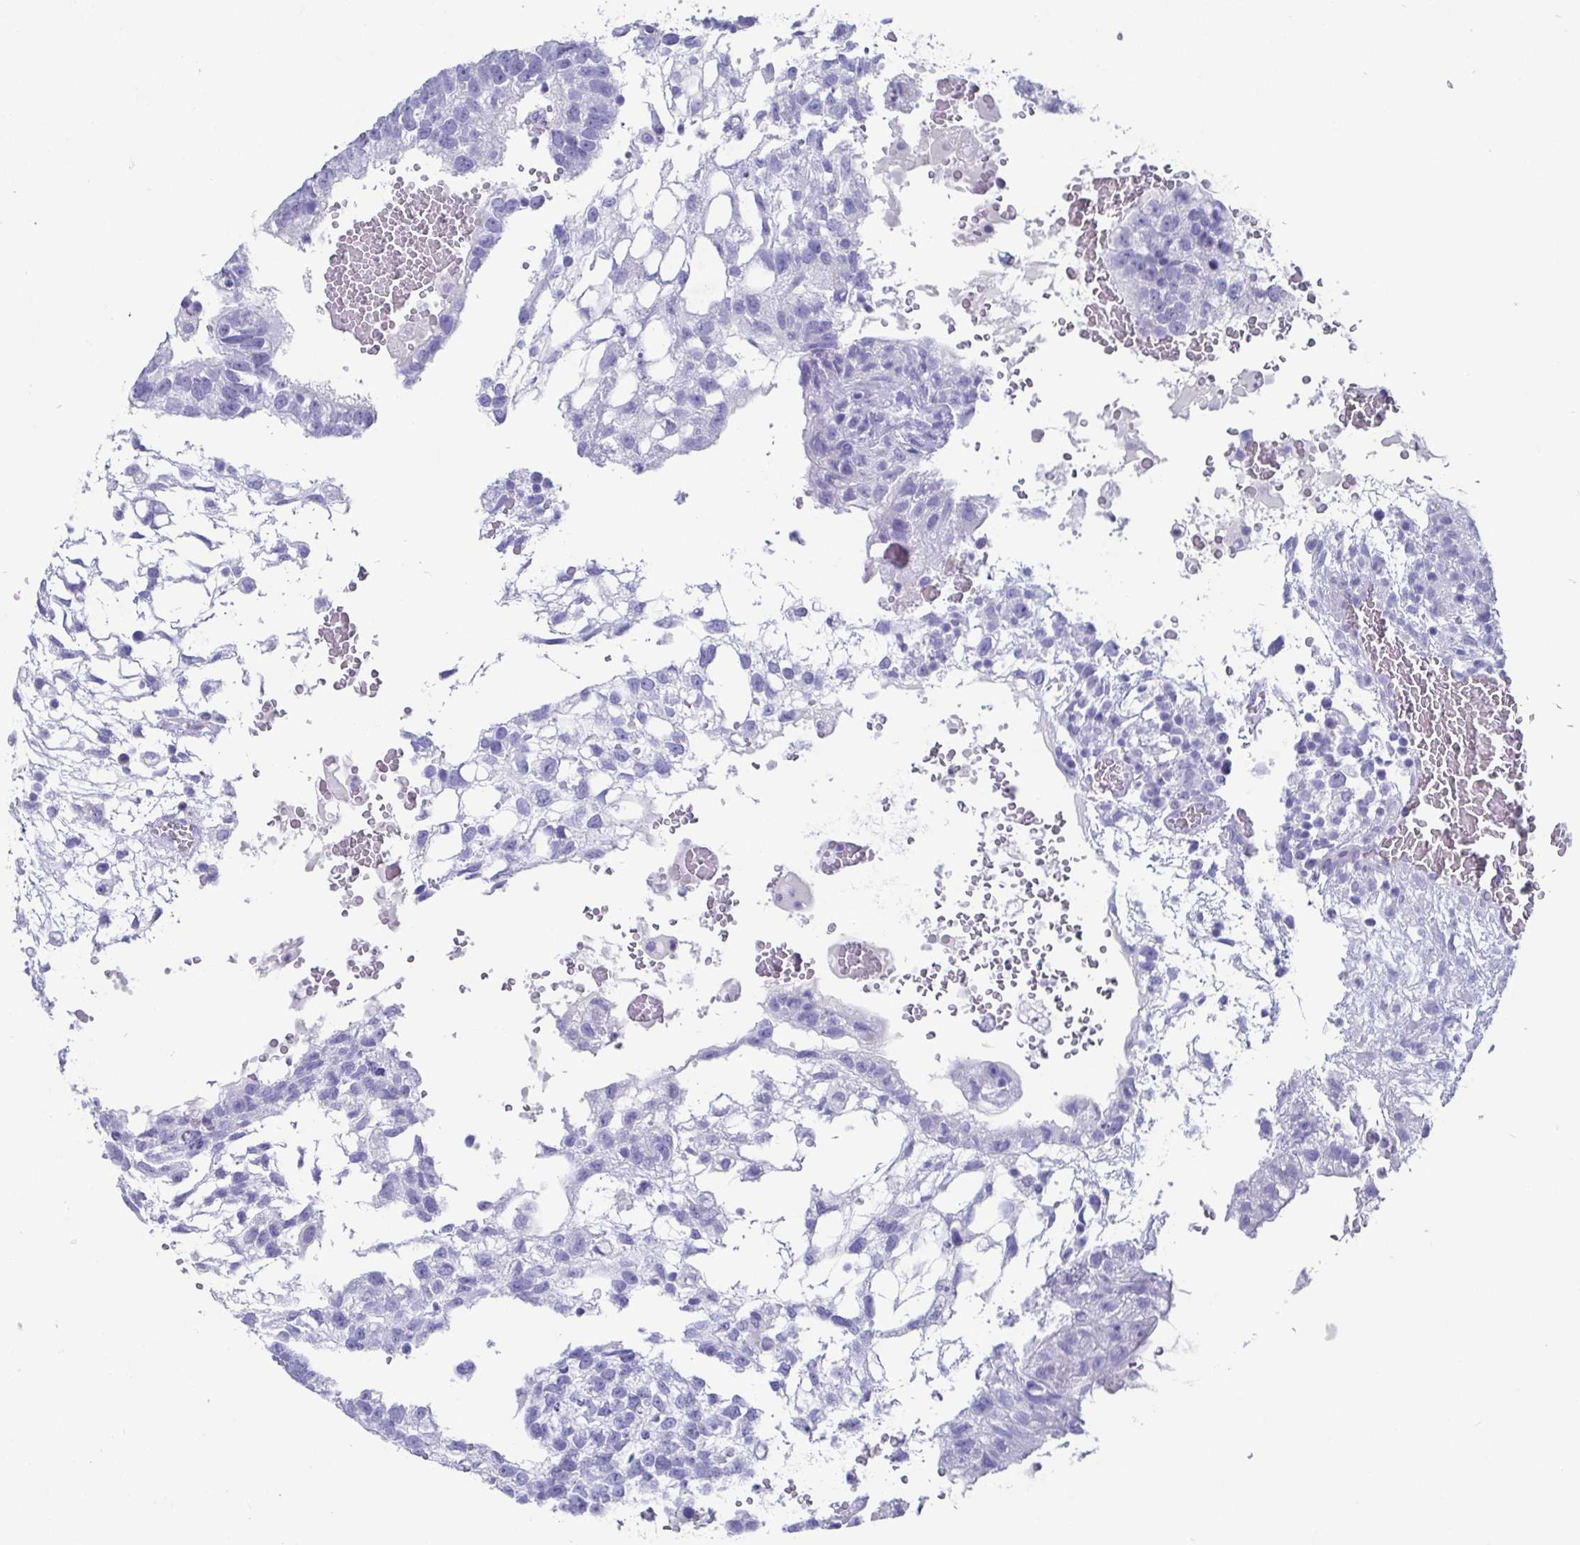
{"staining": {"intensity": "negative", "quantity": "none", "location": "none"}, "tissue": "testis cancer", "cell_type": "Tumor cells", "image_type": "cancer", "snomed": [{"axis": "morphology", "description": "Carcinoma, Embryonal, NOS"}, {"axis": "topography", "description": "Testis"}], "caption": "The immunohistochemistry (IHC) photomicrograph has no significant expression in tumor cells of testis cancer (embryonal carcinoma) tissue. (Stains: DAB immunohistochemistry (IHC) with hematoxylin counter stain, Microscopy: brightfield microscopy at high magnification).", "gene": "SCGN", "patient": {"sex": "male", "age": 32}}